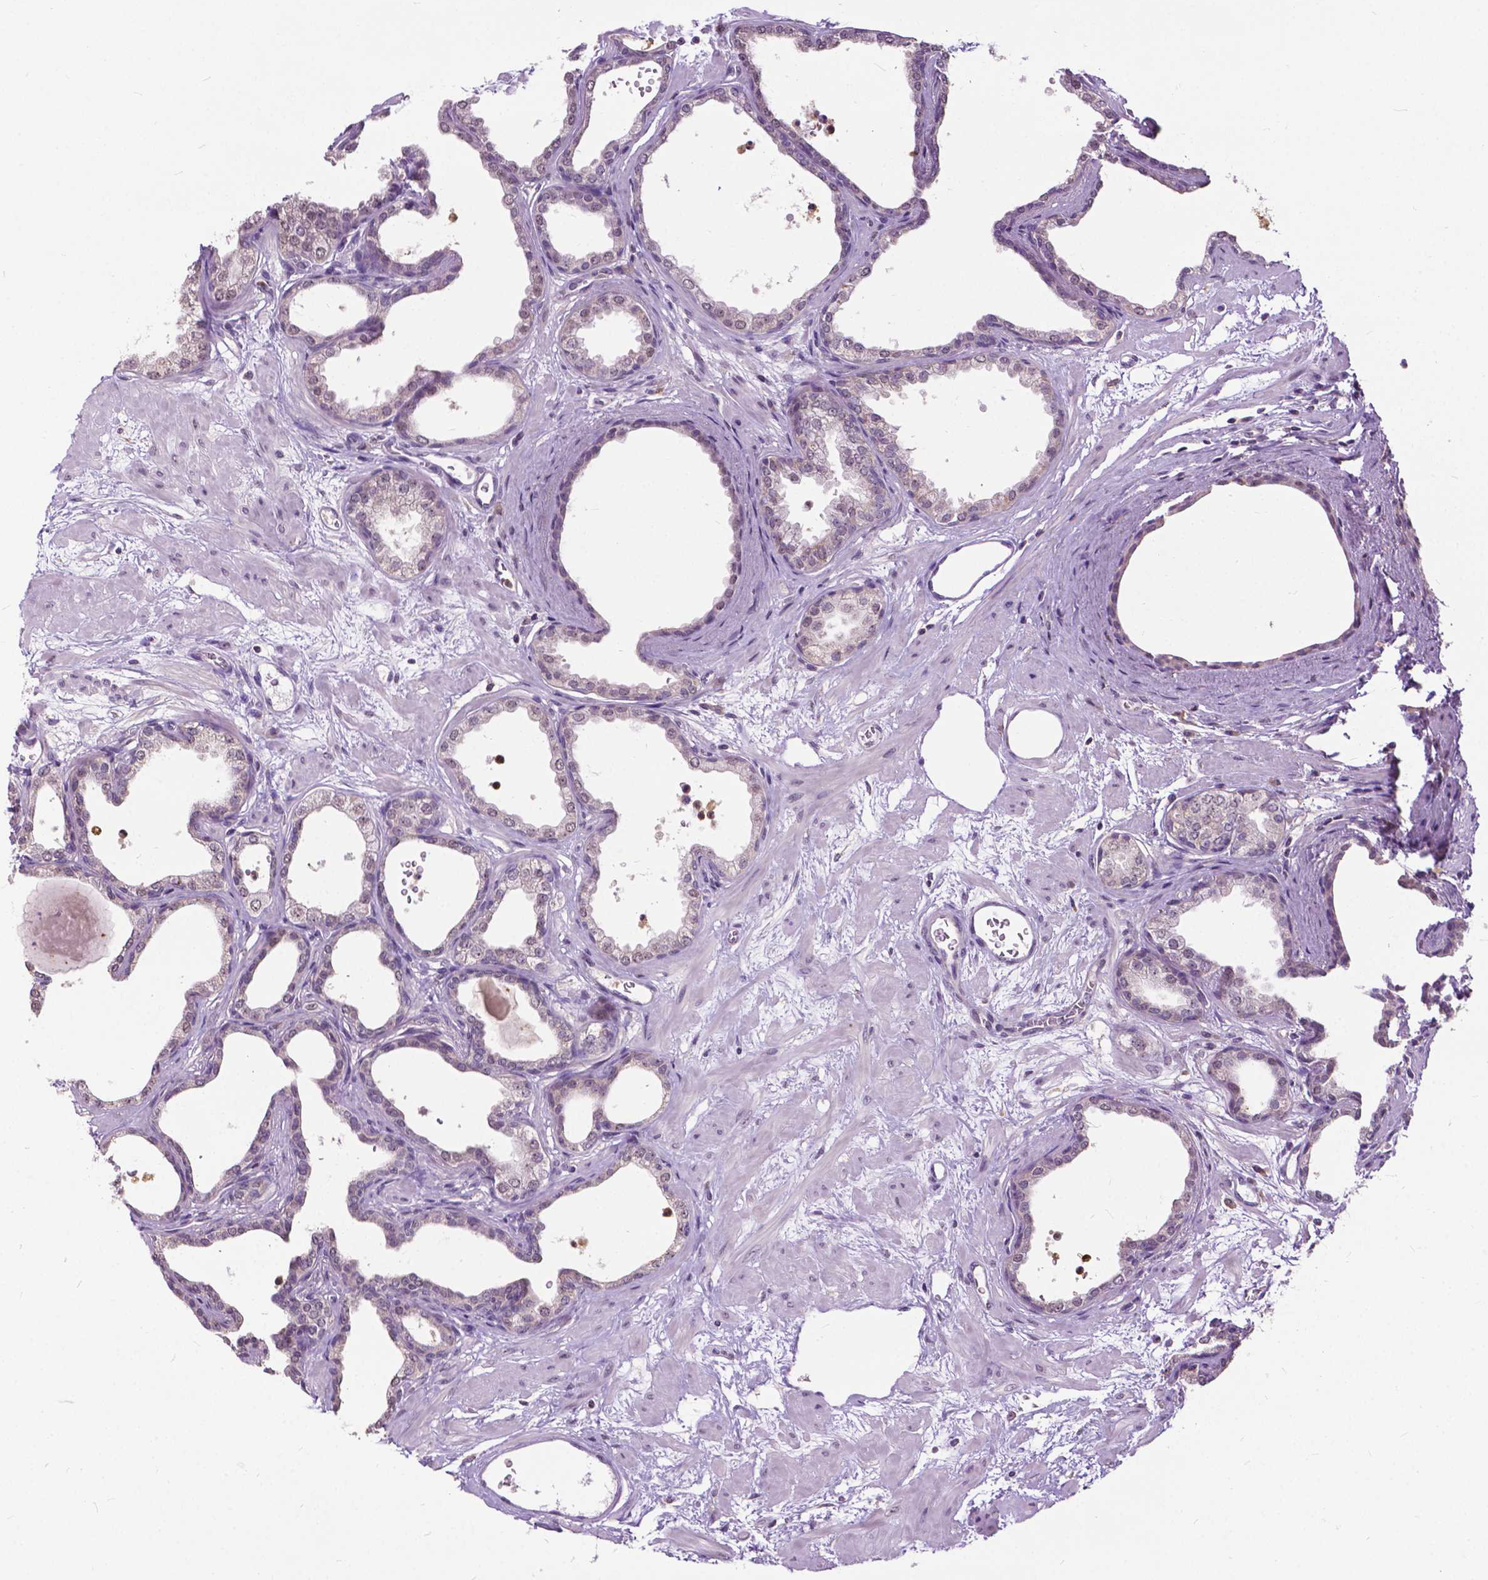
{"staining": {"intensity": "weak", "quantity": "25%-75%", "location": "cytoplasmic/membranous"}, "tissue": "prostate", "cell_type": "Glandular cells", "image_type": "normal", "snomed": [{"axis": "morphology", "description": "Normal tissue, NOS"}, {"axis": "topography", "description": "Prostate"}], "caption": "Protein staining exhibits weak cytoplasmic/membranous positivity in approximately 25%-75% of glandular cells in normal prostate.", "gene": "TTC9B", "patient": {"sex": "male", "age": 37}}